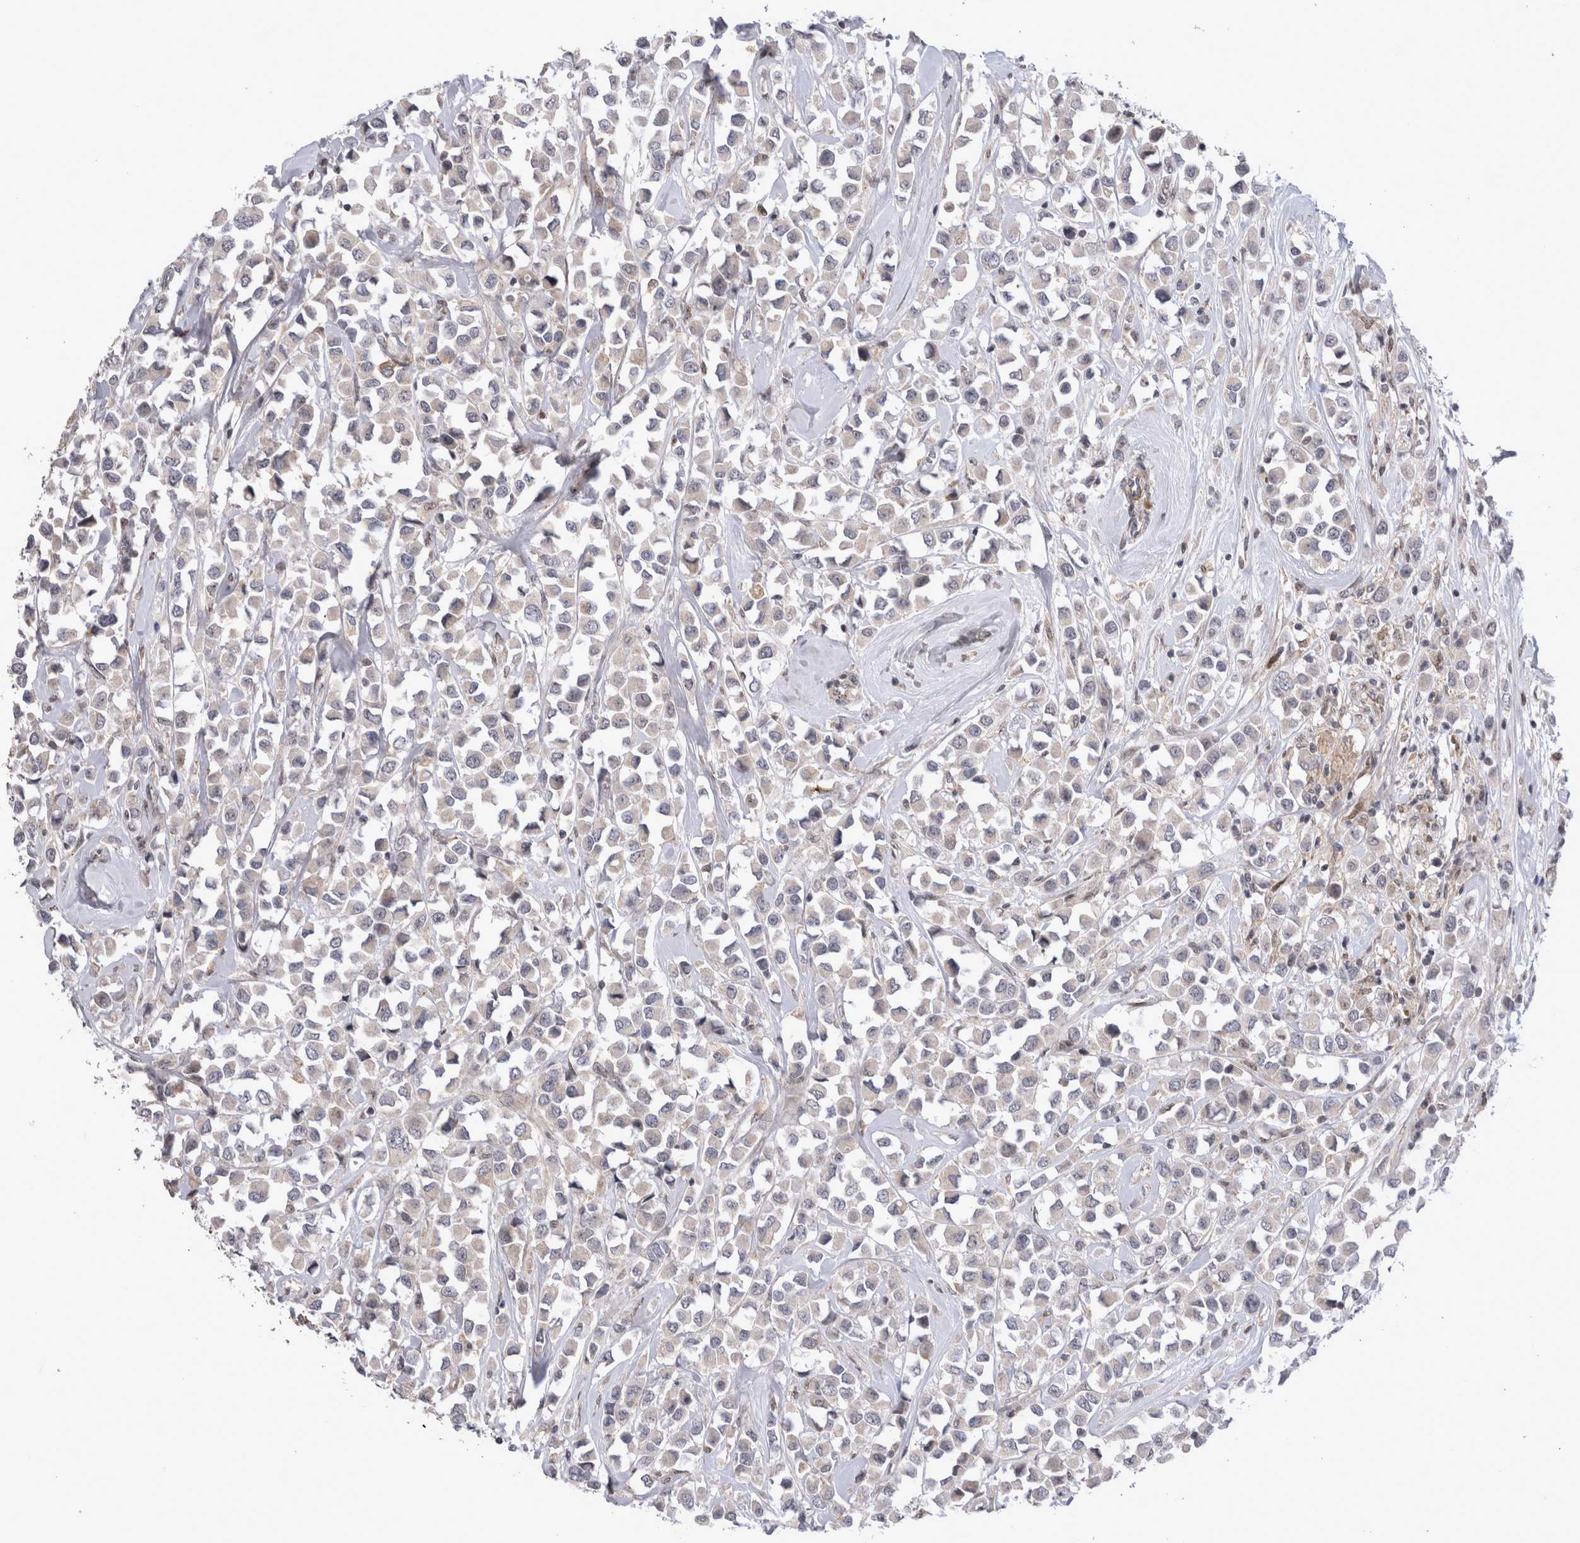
{"staining": {"intensity": "negative", "quantity": "none", "location": "none"}, "tissue": "breast cancer", "cell_type": "Tumor cells", "image_type": "cancer", "snomed": [{"axis": "morphology", "description": "Duct carcinoma"}, {"axis": "topography", "description": "Breast"}], "caption": "Breast cancer was stained to show a protein in brown. There is no significant positivity in tumor cells.", "gene": "STK11", "patient": {"sex": "female", "age": 61}}